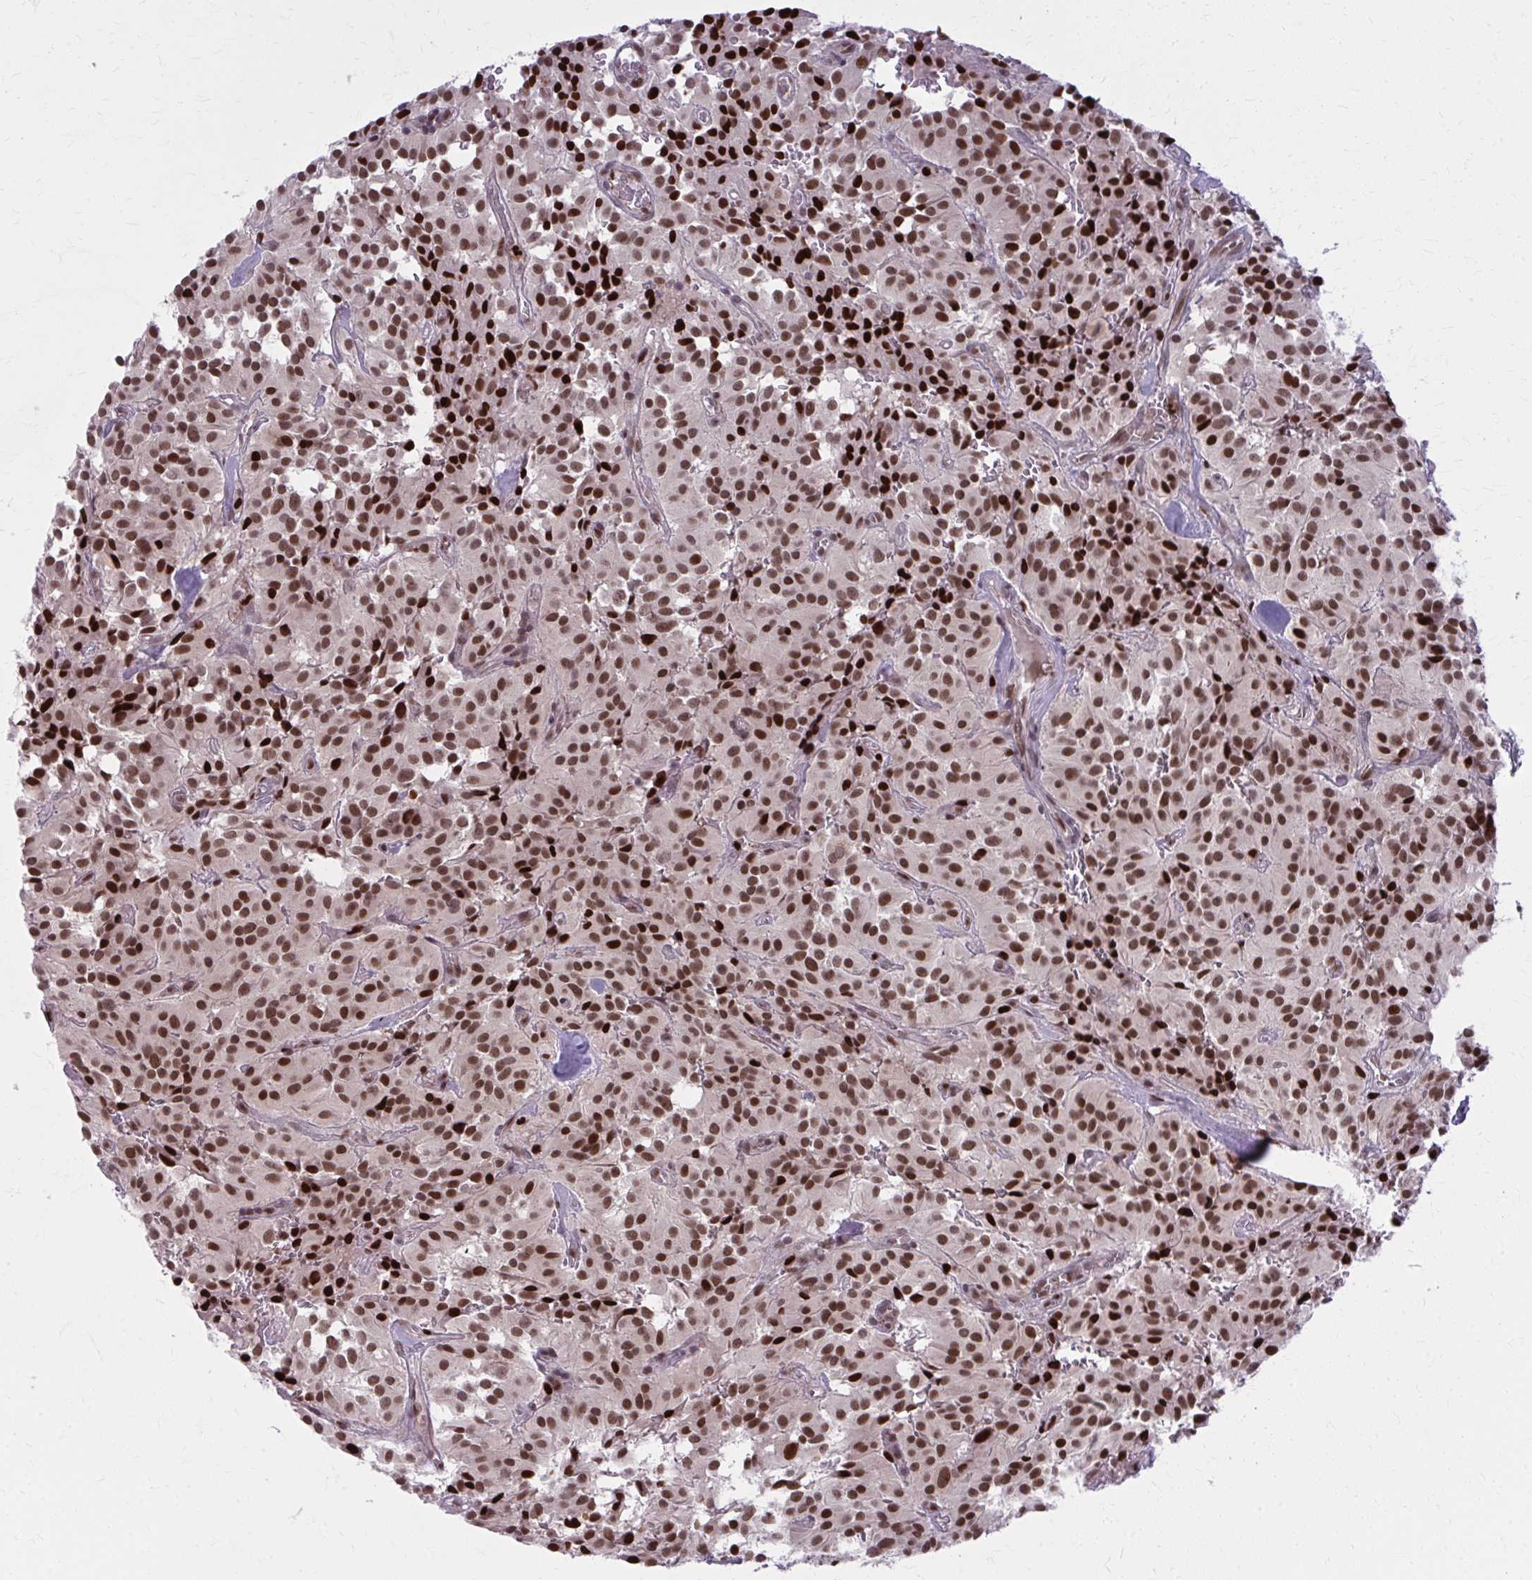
{"staining": {"intensity": "strong", "quantity": ">75%", "location": "nuclear"}, "tissue": "glioma", "cell_type": "Tumor cells", "image_type": "cancer", "snomed": [{"axis": "morphology", "description": "Glioma, malignant, Low grade"}, {"axis": "topography", "description": "Brain"}], "caption": "The micrograph exhibits immunohistochemical staining of low-grade glioma (malignant). There is strong nuclear expression is seen in approximately >75% of tumor cells.", "gene": "ZNF559", "patient": {"sex": "male", "age": 42}}